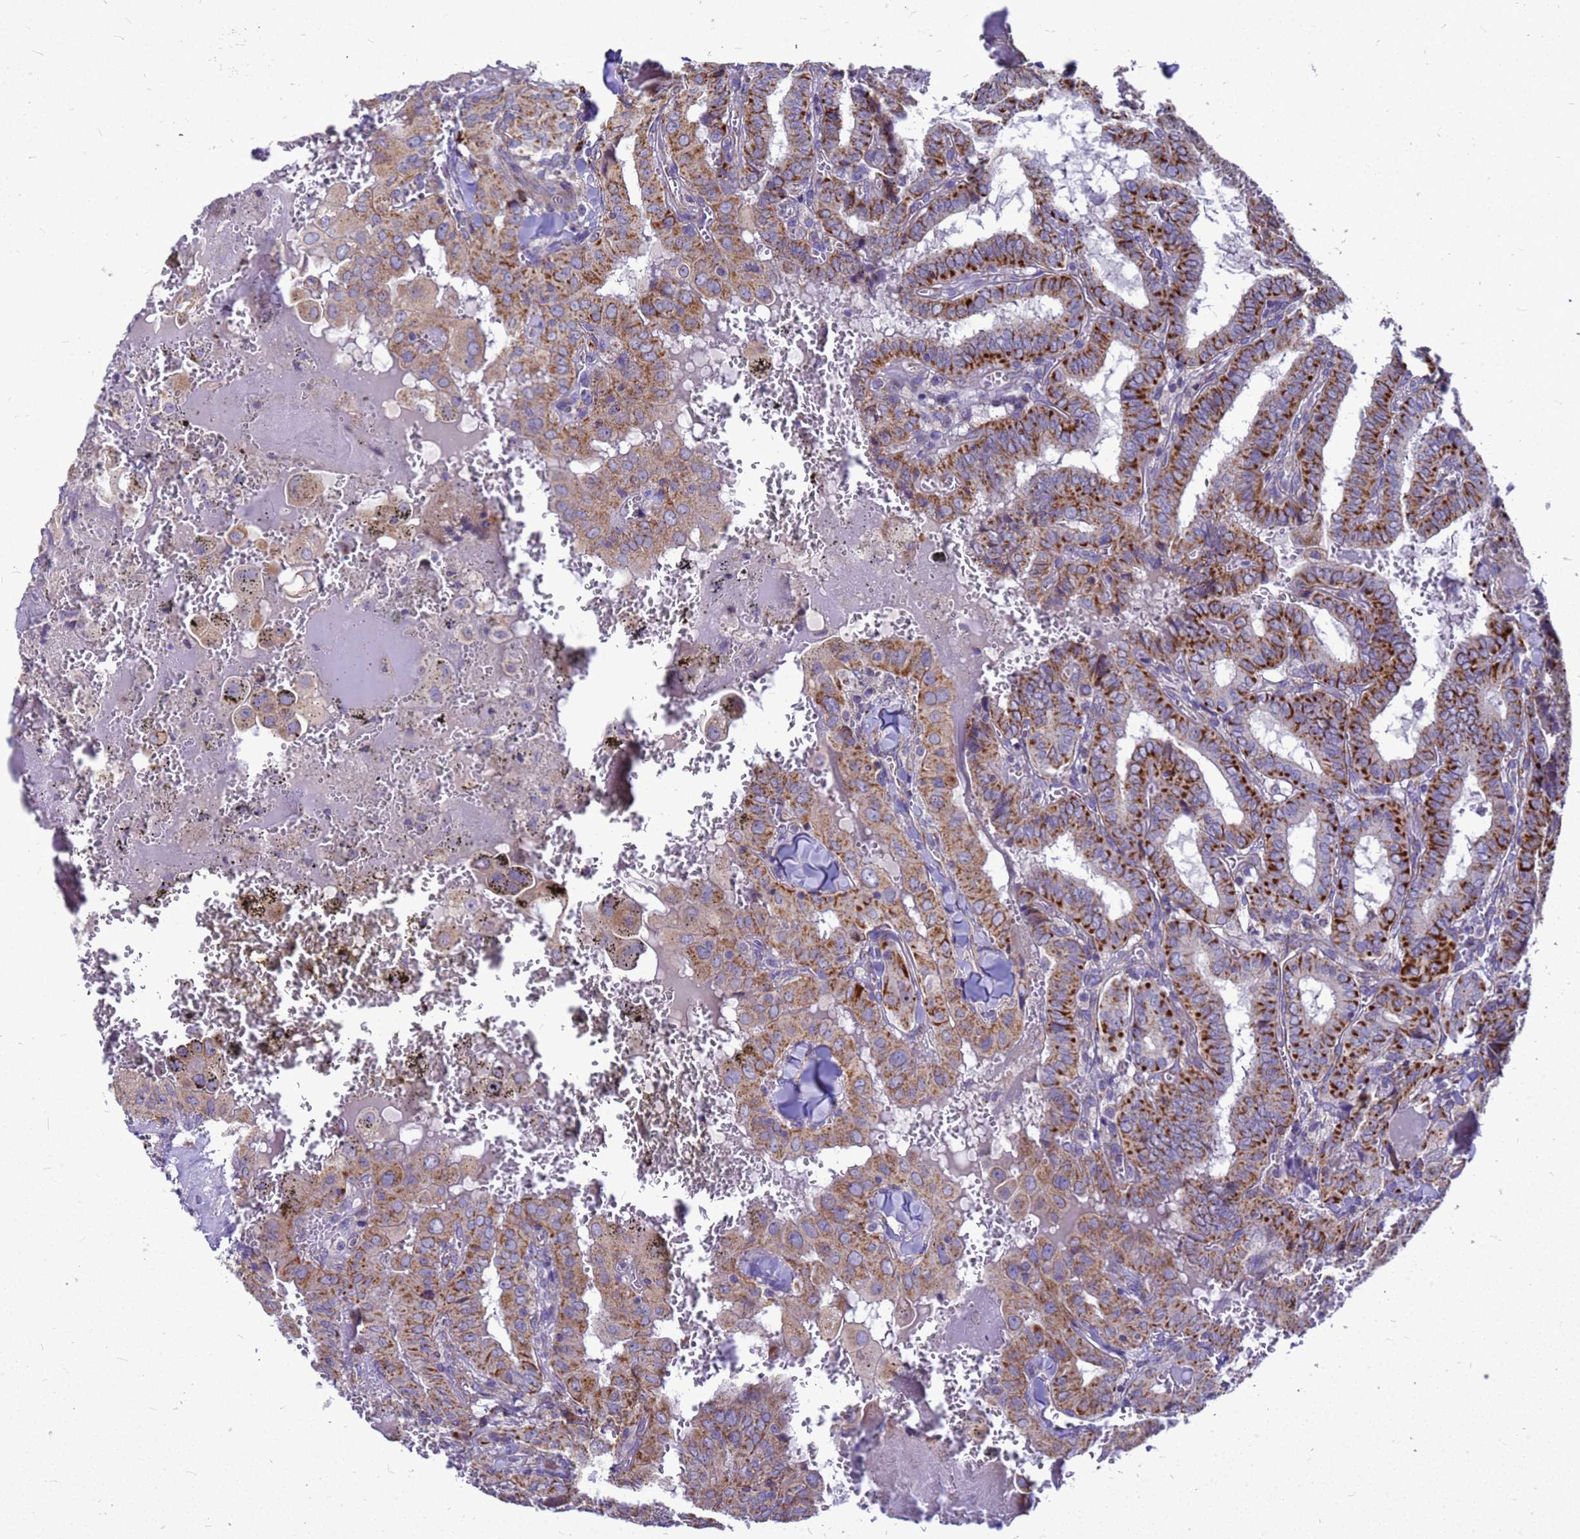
{"staining": {"intensity": "moderate", "quantity": ">75%", "location": "cytoplasmic/membranous"}, "tissue": "thyroid cancer", "cell_type": "Tumor cells", "image_type": "cancer", "snomed": [{"axis": "morphology", "description": "Papillary adenocarcinoma, NOS"}, {"axis": "topography", "description": "Thyroid gland"}], "caption": "Thyroid papillary adenocarcinoma tissue reveals moderate cytoplasmic/membranous expression in approximately >75% of tumor cells, visualized by immunohistochemistry.", "gene": "CMC4", "patient": {"sex": "female", "age": 72}}